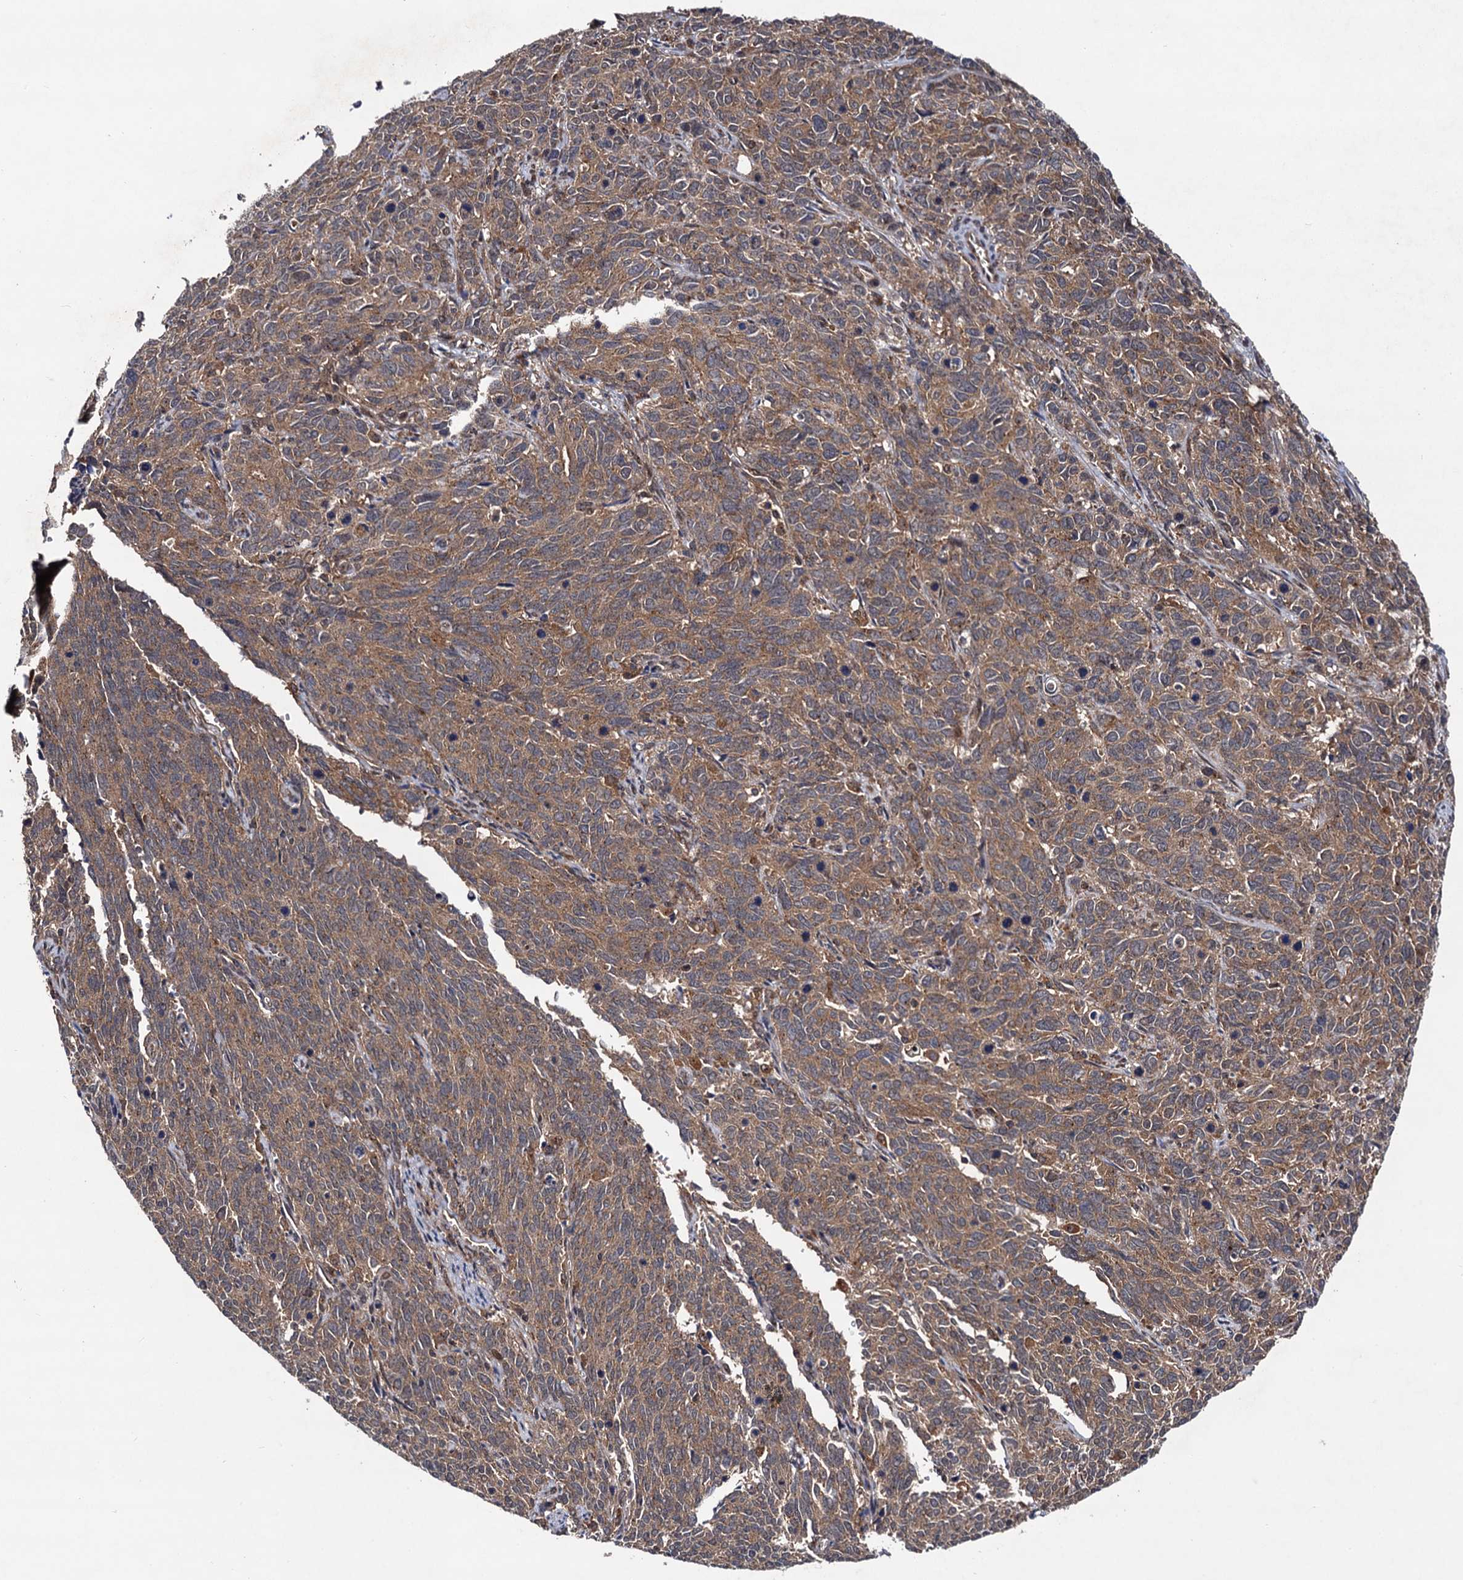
{"staining": {"intensity": "moderate", "quantity": ">75%", "location": "cytoplasmic/membranous"}, "tissue": "cervical cancer", "cell_type": "Tumor cells", "image_type": "cancer", "snomed": [{"axis": "morphology", "description": "Squamous cell carcinoma, NOS"}, {"axis": "topography", "description": "Cervix"}], "caption": "Cervical cancer (squamous cell carcinoma) was stained to show a protein in brown. There is medium levels of moderate cytoplasmic/membranous staining in about >75% of tumor cells.", "gene": "KXD1", "patient": {"sex": "female", "age": 60}}